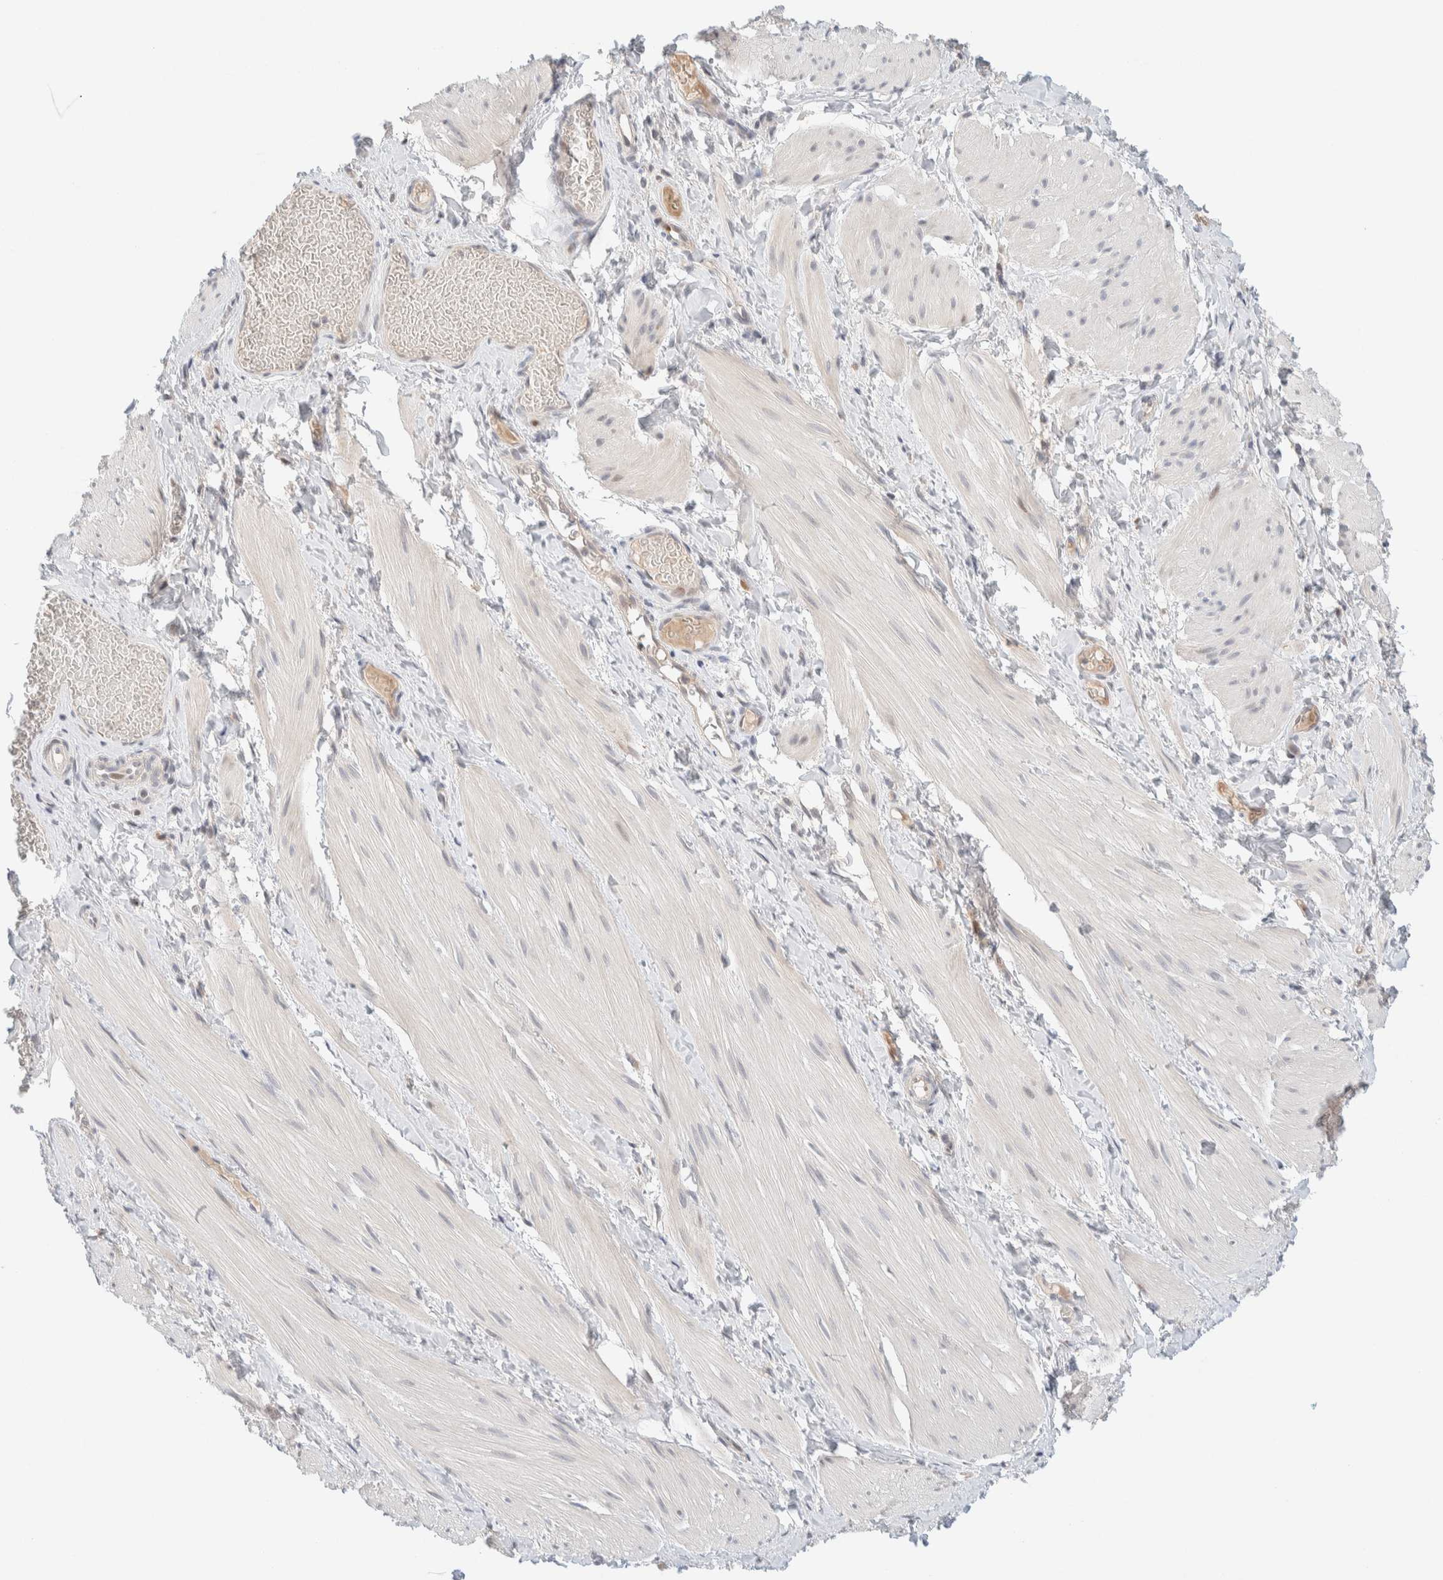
{"staining": {"intensity": "negative", "quantity": "none", "location": "none"}, "tissue": "smooth muscle", "cell_type": "Smooth muscle cells", "image_type": "normal", "snomed": [{"axis": "morphology", "description": "Normal tissue, NOS"}, {"axis": "topography", "description": "Smooth muscle"}], "caption": "Smooth muscle cells show no significant protein expression in unremarkable smooth muscle.", "gene": "CHKA", "patient": {"sex": "male", "age": 16}}